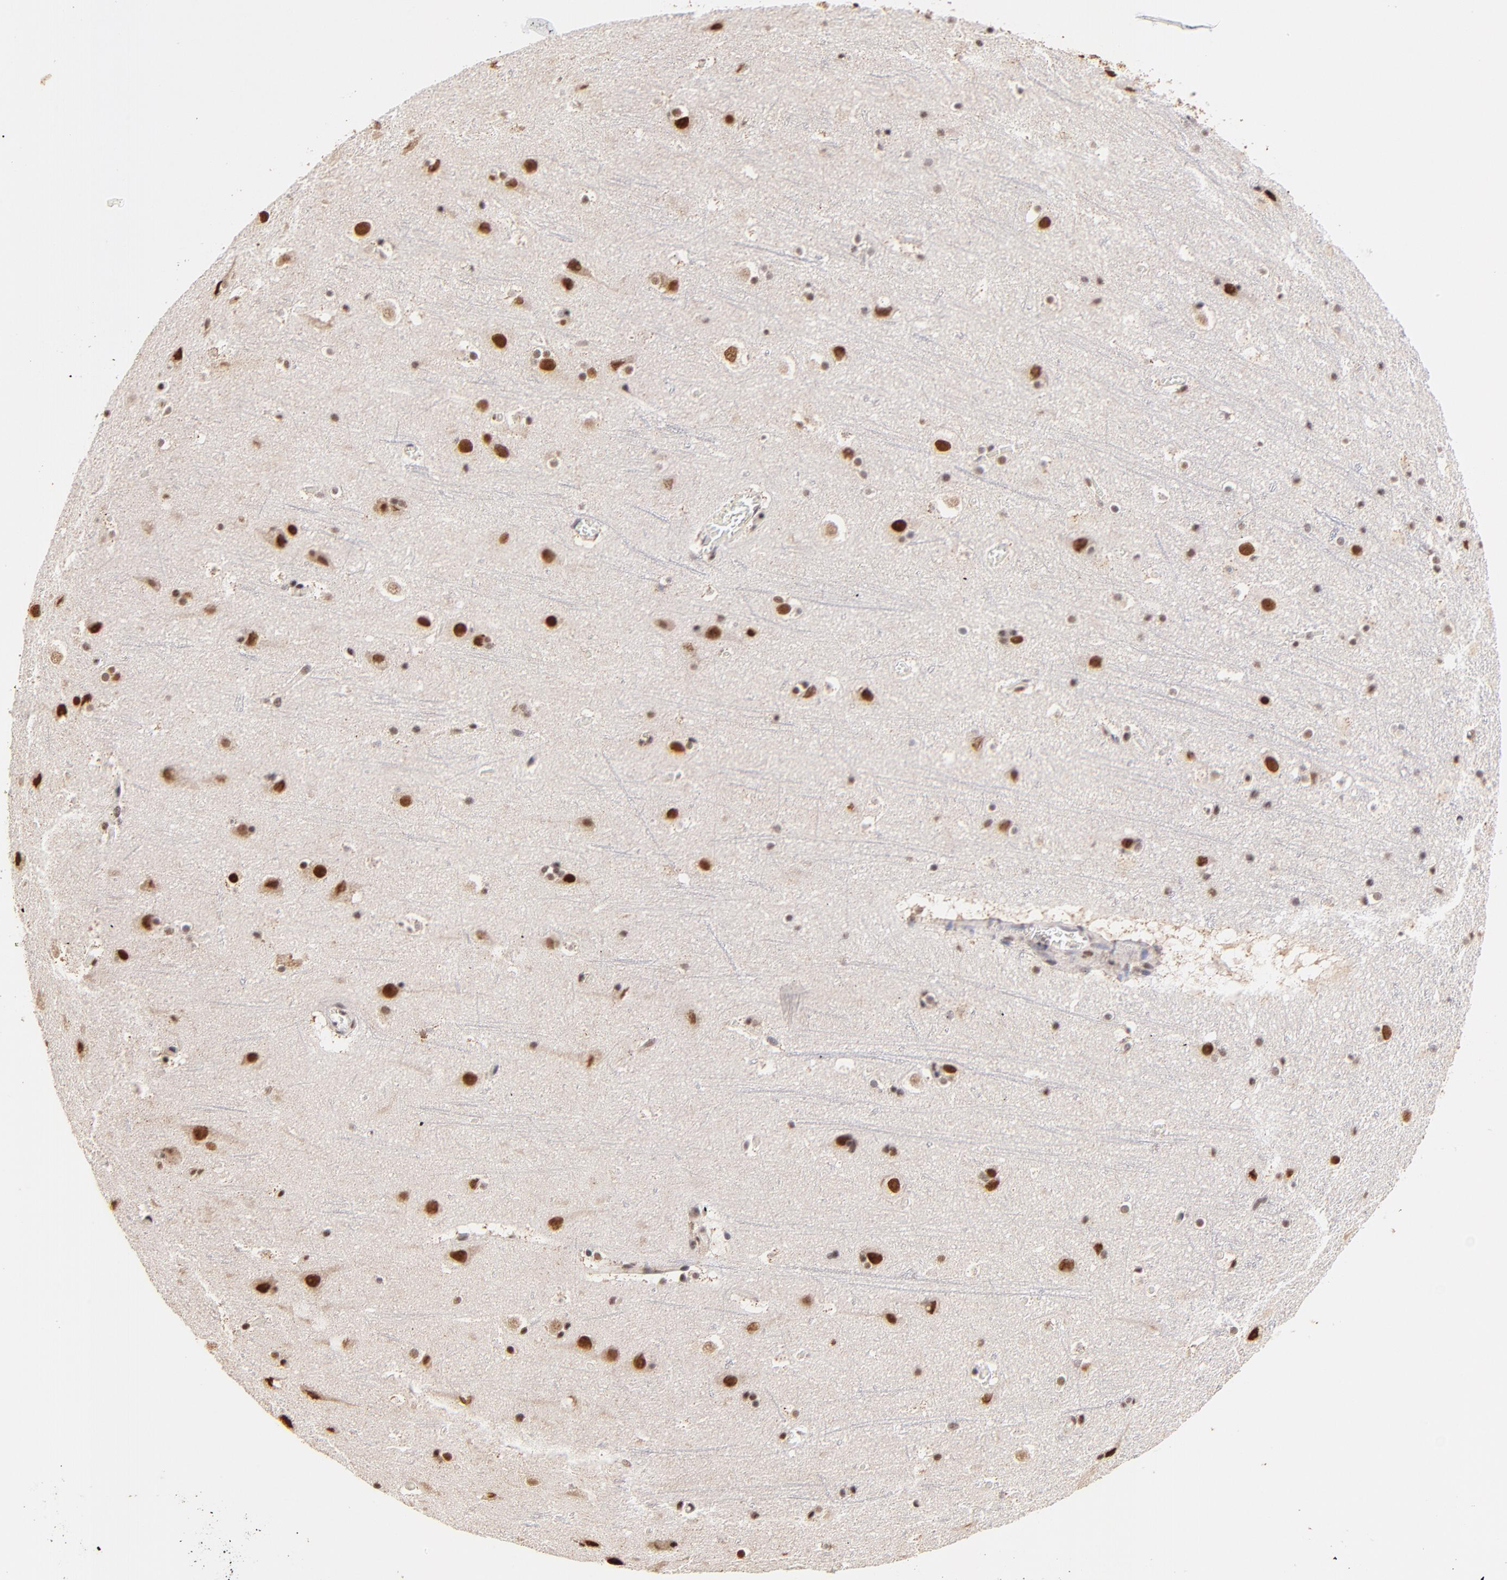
{"staining": {"intensity": "negative", "quantity": "none", "location": "none"}, "tissue": "cerebral cortex", "cell_type": "Endothelial cells", "image_type": "normal", "snomed": [{"axis": "morphology", "description": "Normal tissue, NOS"}, {"axis": "topography", "description": "Cerebral cortex"}], "caption": "Immunohistochemical staining of benign human cerebral cortex reveals no significant expression in endothelial cells.", "gene": "ZNF670", "patient": {"sex": "male", "age": 45}}